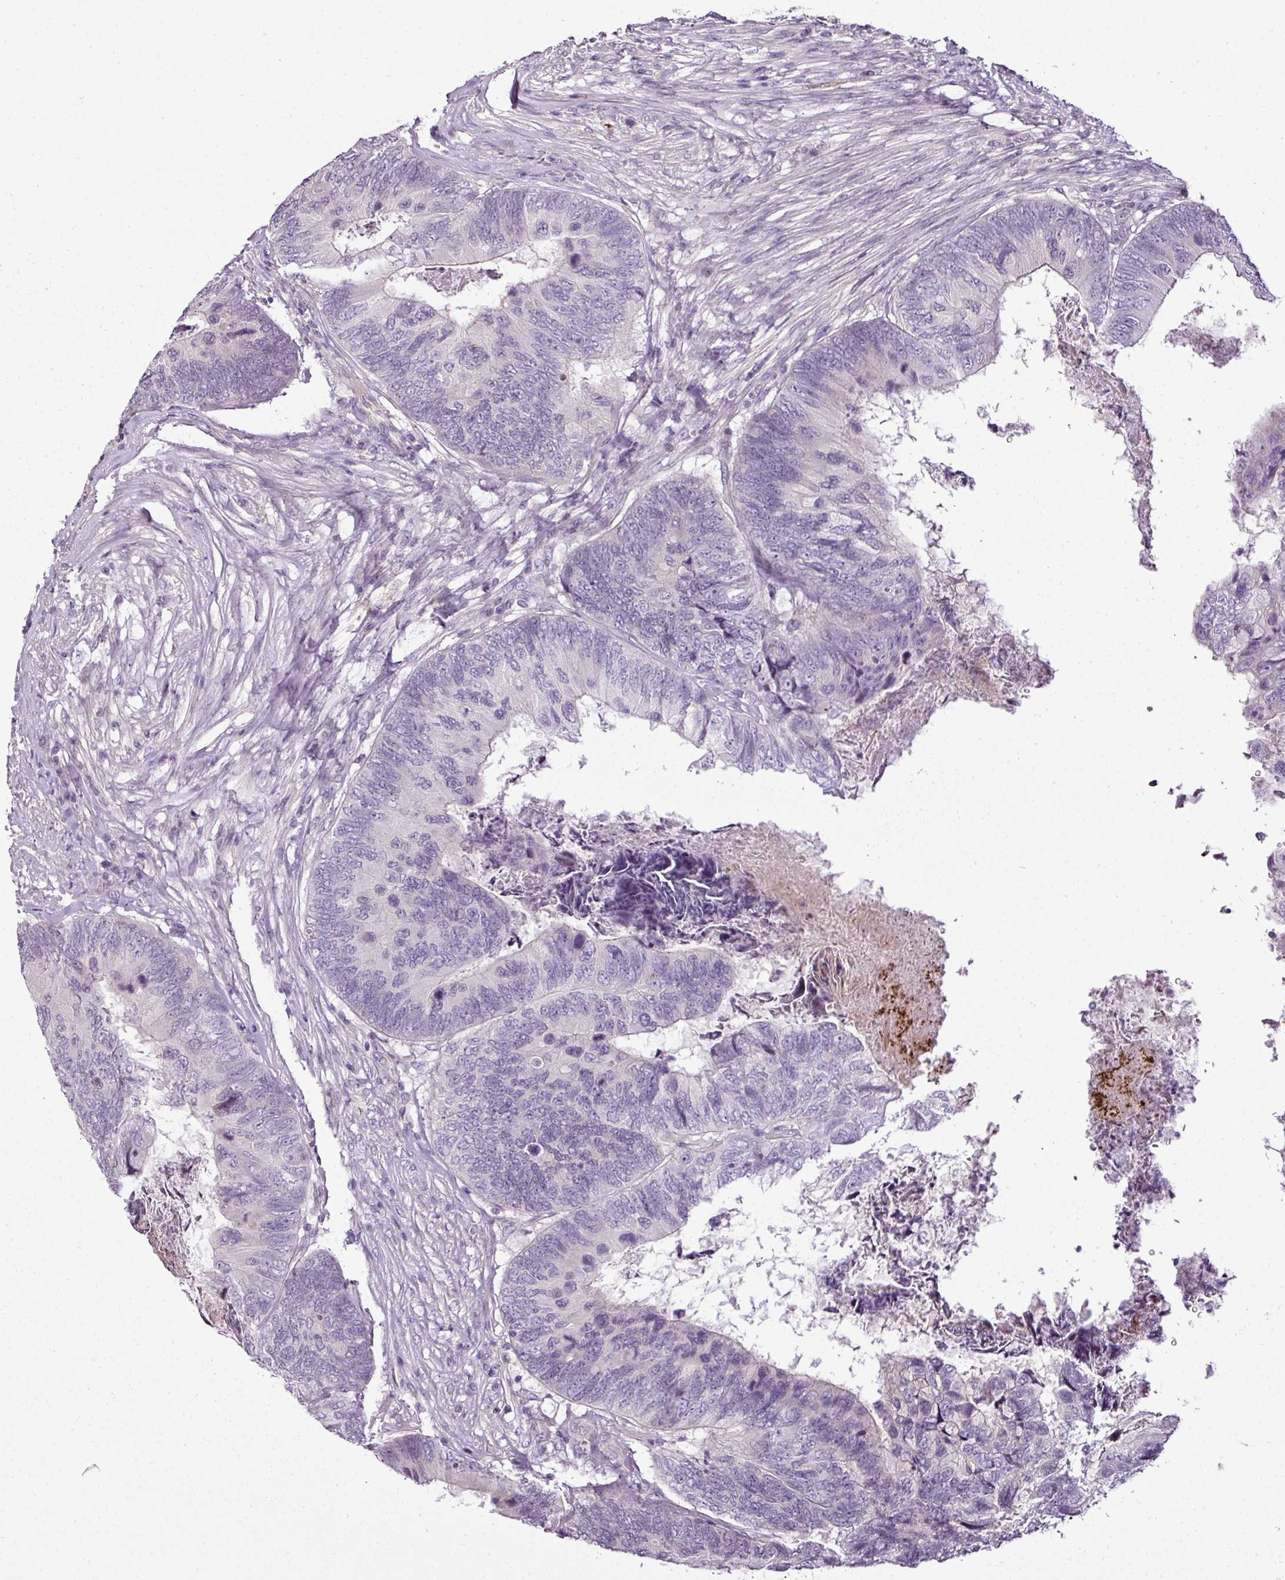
{"staining": {"intensity": "negative", "quantity": "none", "location": "none"}, "tissue": "colorectal cancer", "cell_type": "Tumor cells", "image_type": "cancer", "snomed": [{"axis": "morphology", "description": "Adenocarcinoma, NOS"}, {"axis": "topography", "description": "Colon"}], "caption": "Tumor cells show no significant staining in colorectal adenocarcinoma.", "gene": "TEX30", "patient": {"sex": "female", "age": 67}}